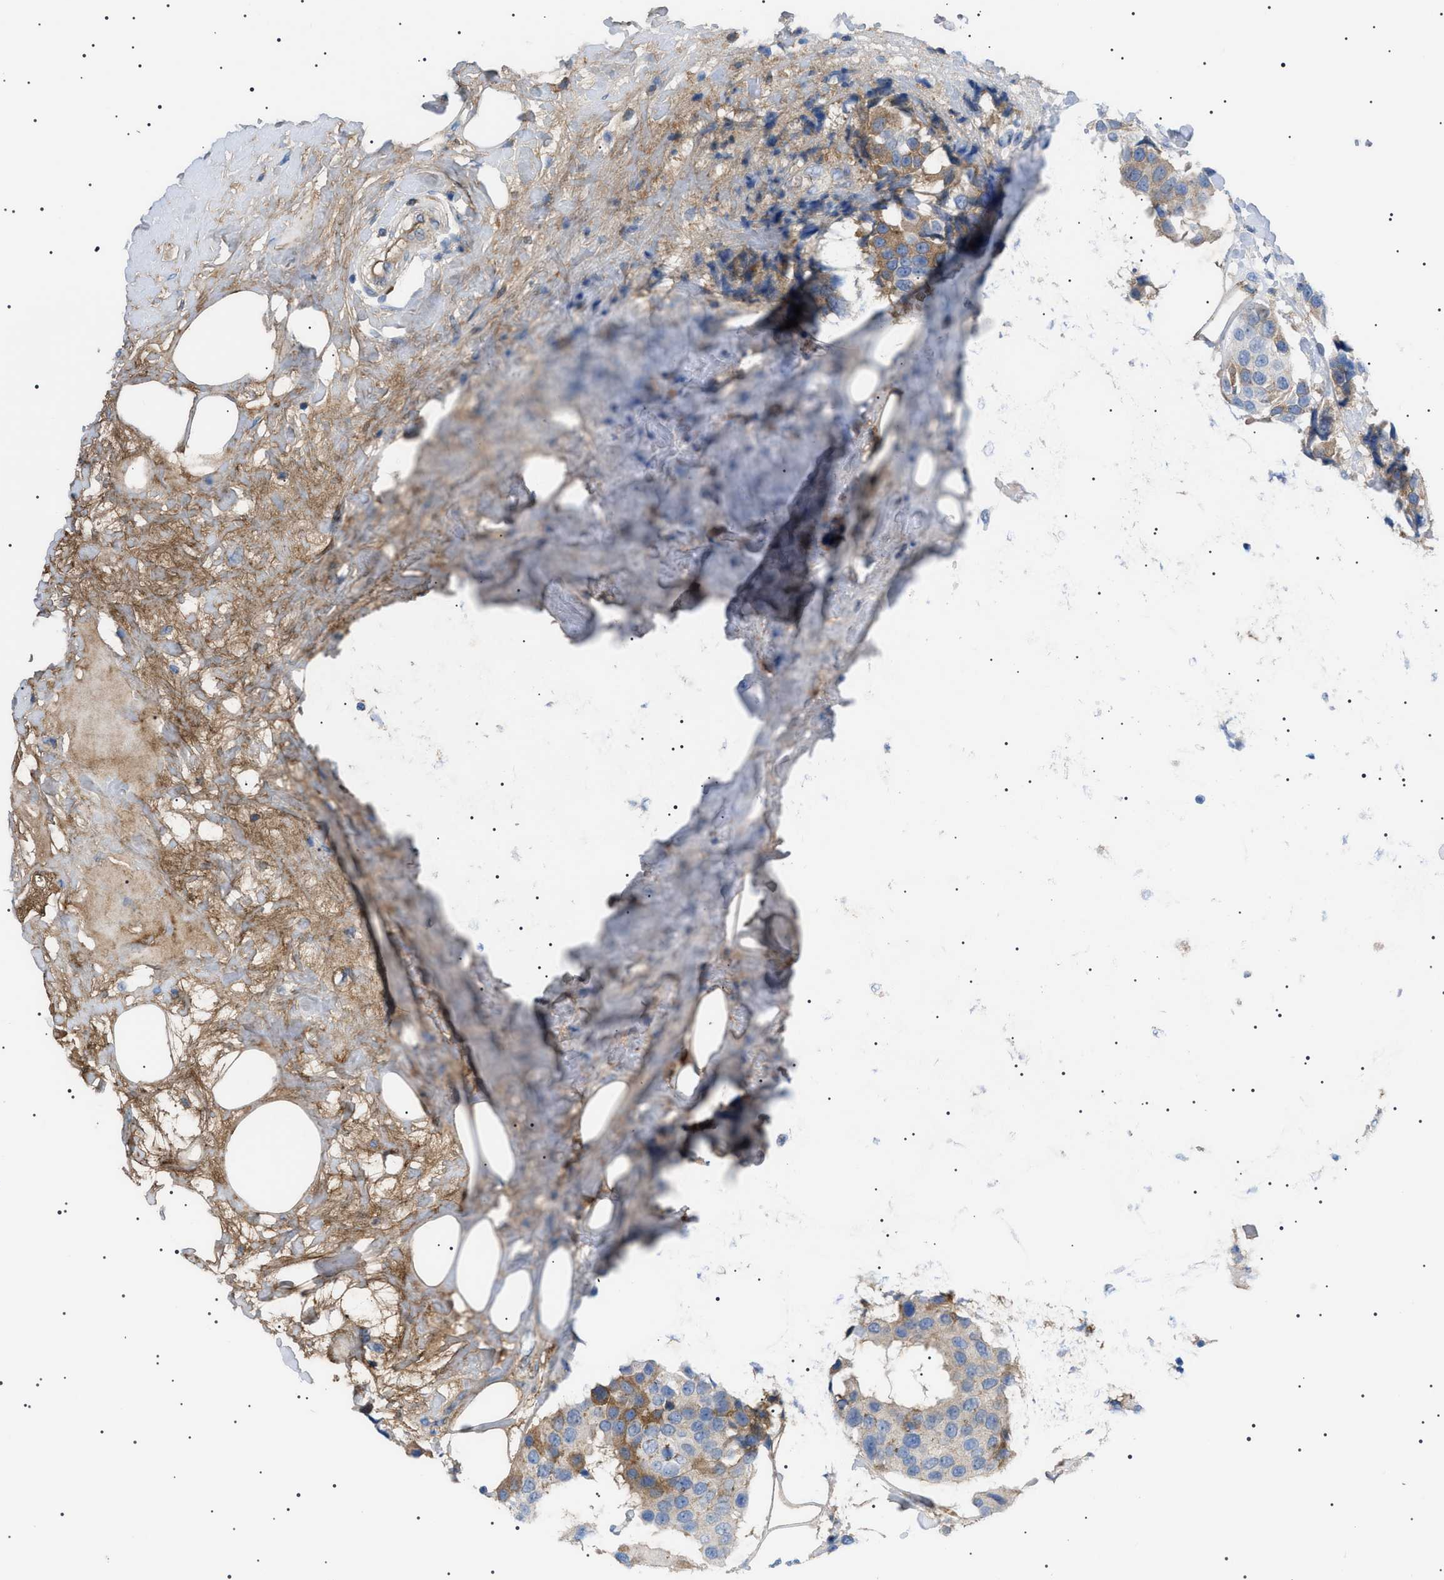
{"staining": {"intensity": "moderate", "quantity": "25%-75%", "location": "cytoplasmic/membranous"}, "tissue": "breast cancer", "cell_type": "Tumor cells", "image_type": "cancer", "snomed": [{"axis": "morphology", "description": "Normal tissue, NOS"}, {"axis": "morphology", "description": "Duct carcinoma"}, {"axis": "topography", "description": "Breast"}], "caption": "Protein analysis of breast infiltrating ductal carcinoma tissue displays moderate cytoplasmic/membranous positivity in about 25%-75% of tumor cells. The staining is performed using DAB (3,3'-diaminobenzidine) brown chromogen to label protein expression. The nuclei are counter-stained blue using hematoxylin.", "gene": "LPA", "patient": {"sex": "female", "age": 39}}